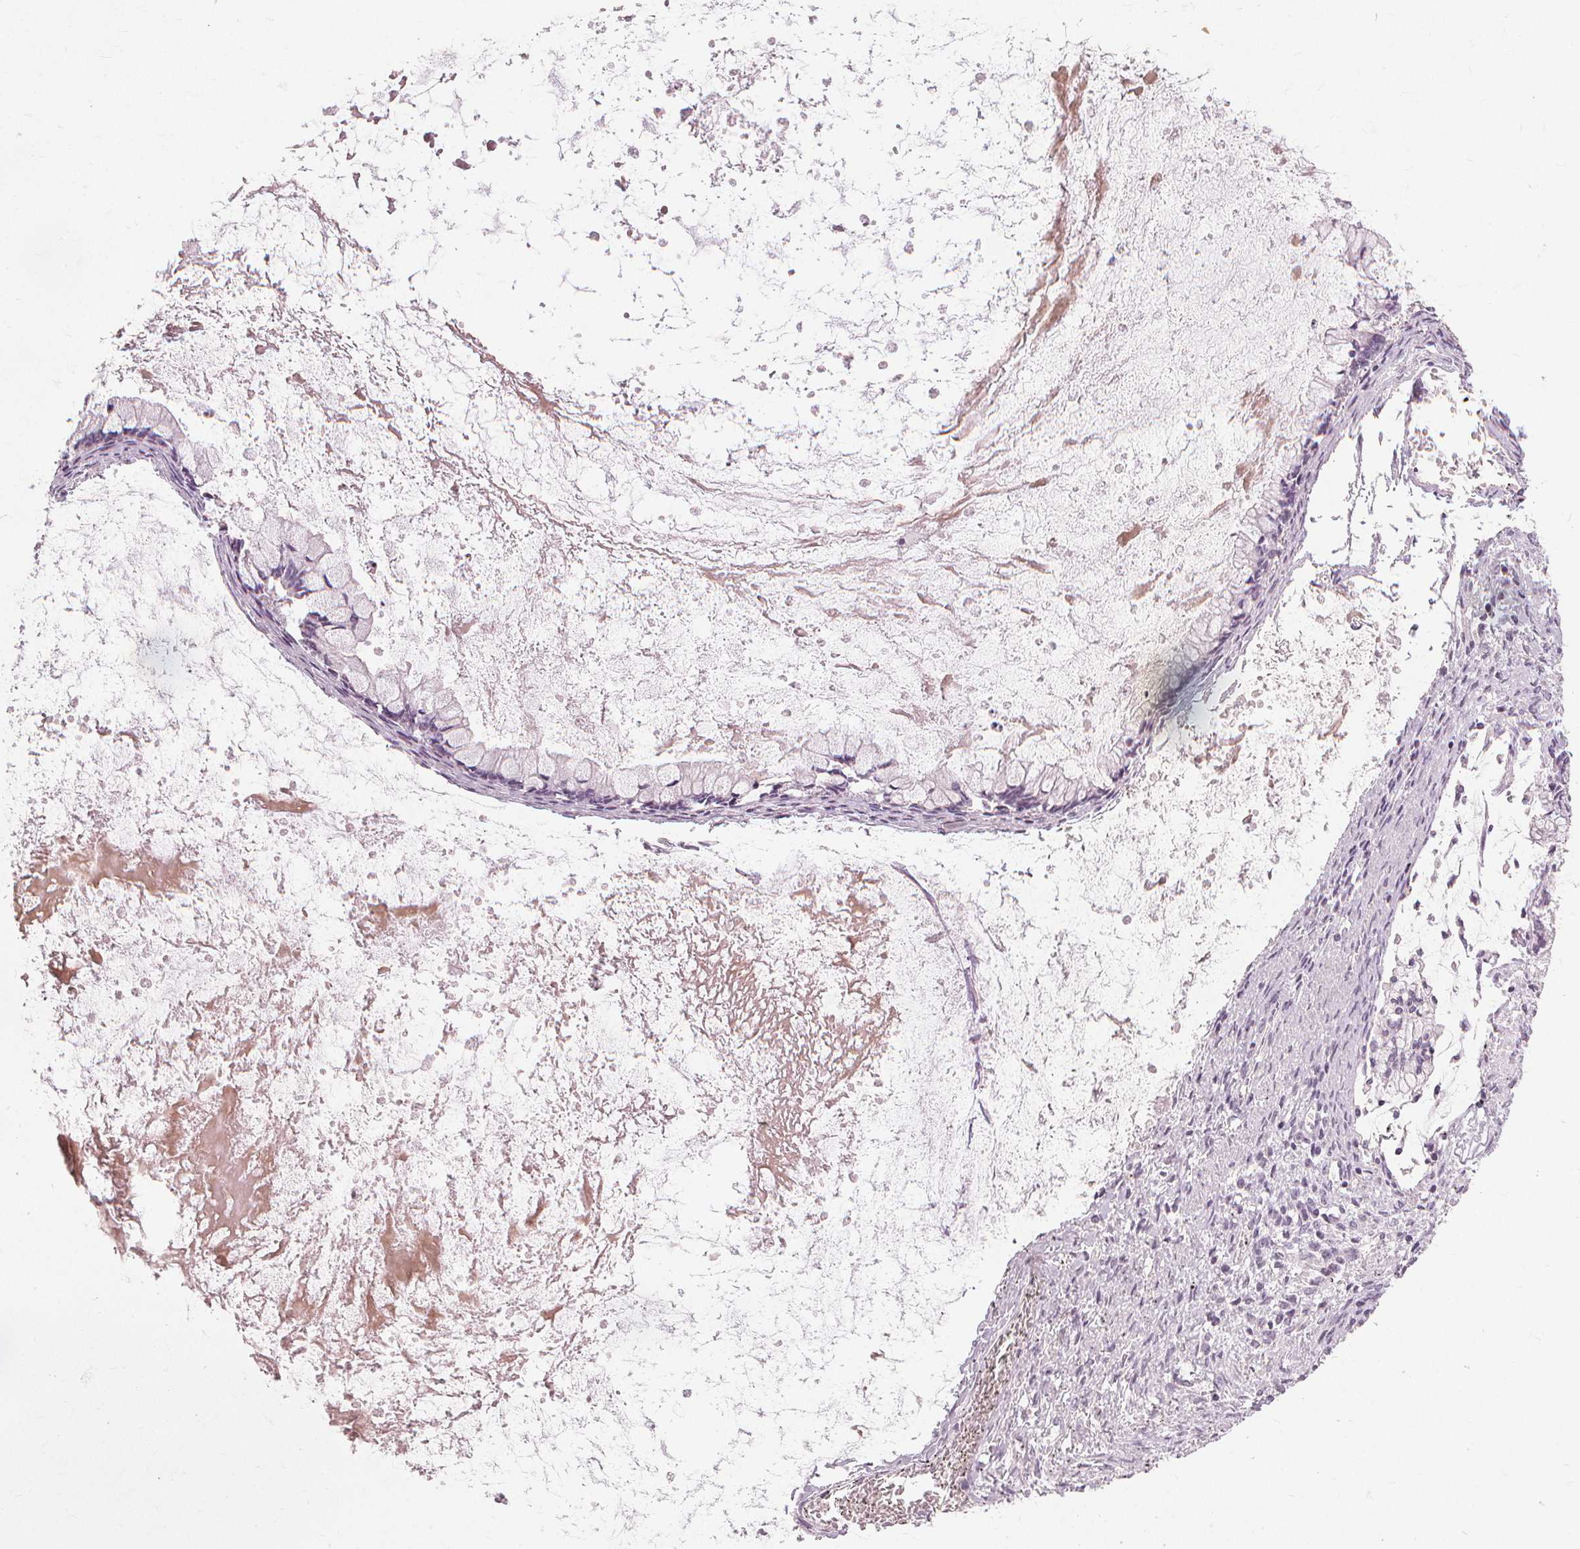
{"staining": {"intensity": "negative", "quantity": "none", "location": "none"}, "tissue": "ovarian cancer", "cell_type": "Tumor cells", "image_type": "cancer", "snomed": [{"axis": "morphology", "description": "Cystadenocarcinoma, mucinous, NOS"}, {"axis": "topography", "description": "Ovary"}], "caption": "High power microscopy micrograph of an immunohistochemistry image of ovarian cancer, revealing no significant positivity in tumor cells. (Brightfield microscopy of DAB immunohistochemistry (IHC) at high magnification).", "gene": "SFTPD", "patient": {"sex": "female", "age": 67}}